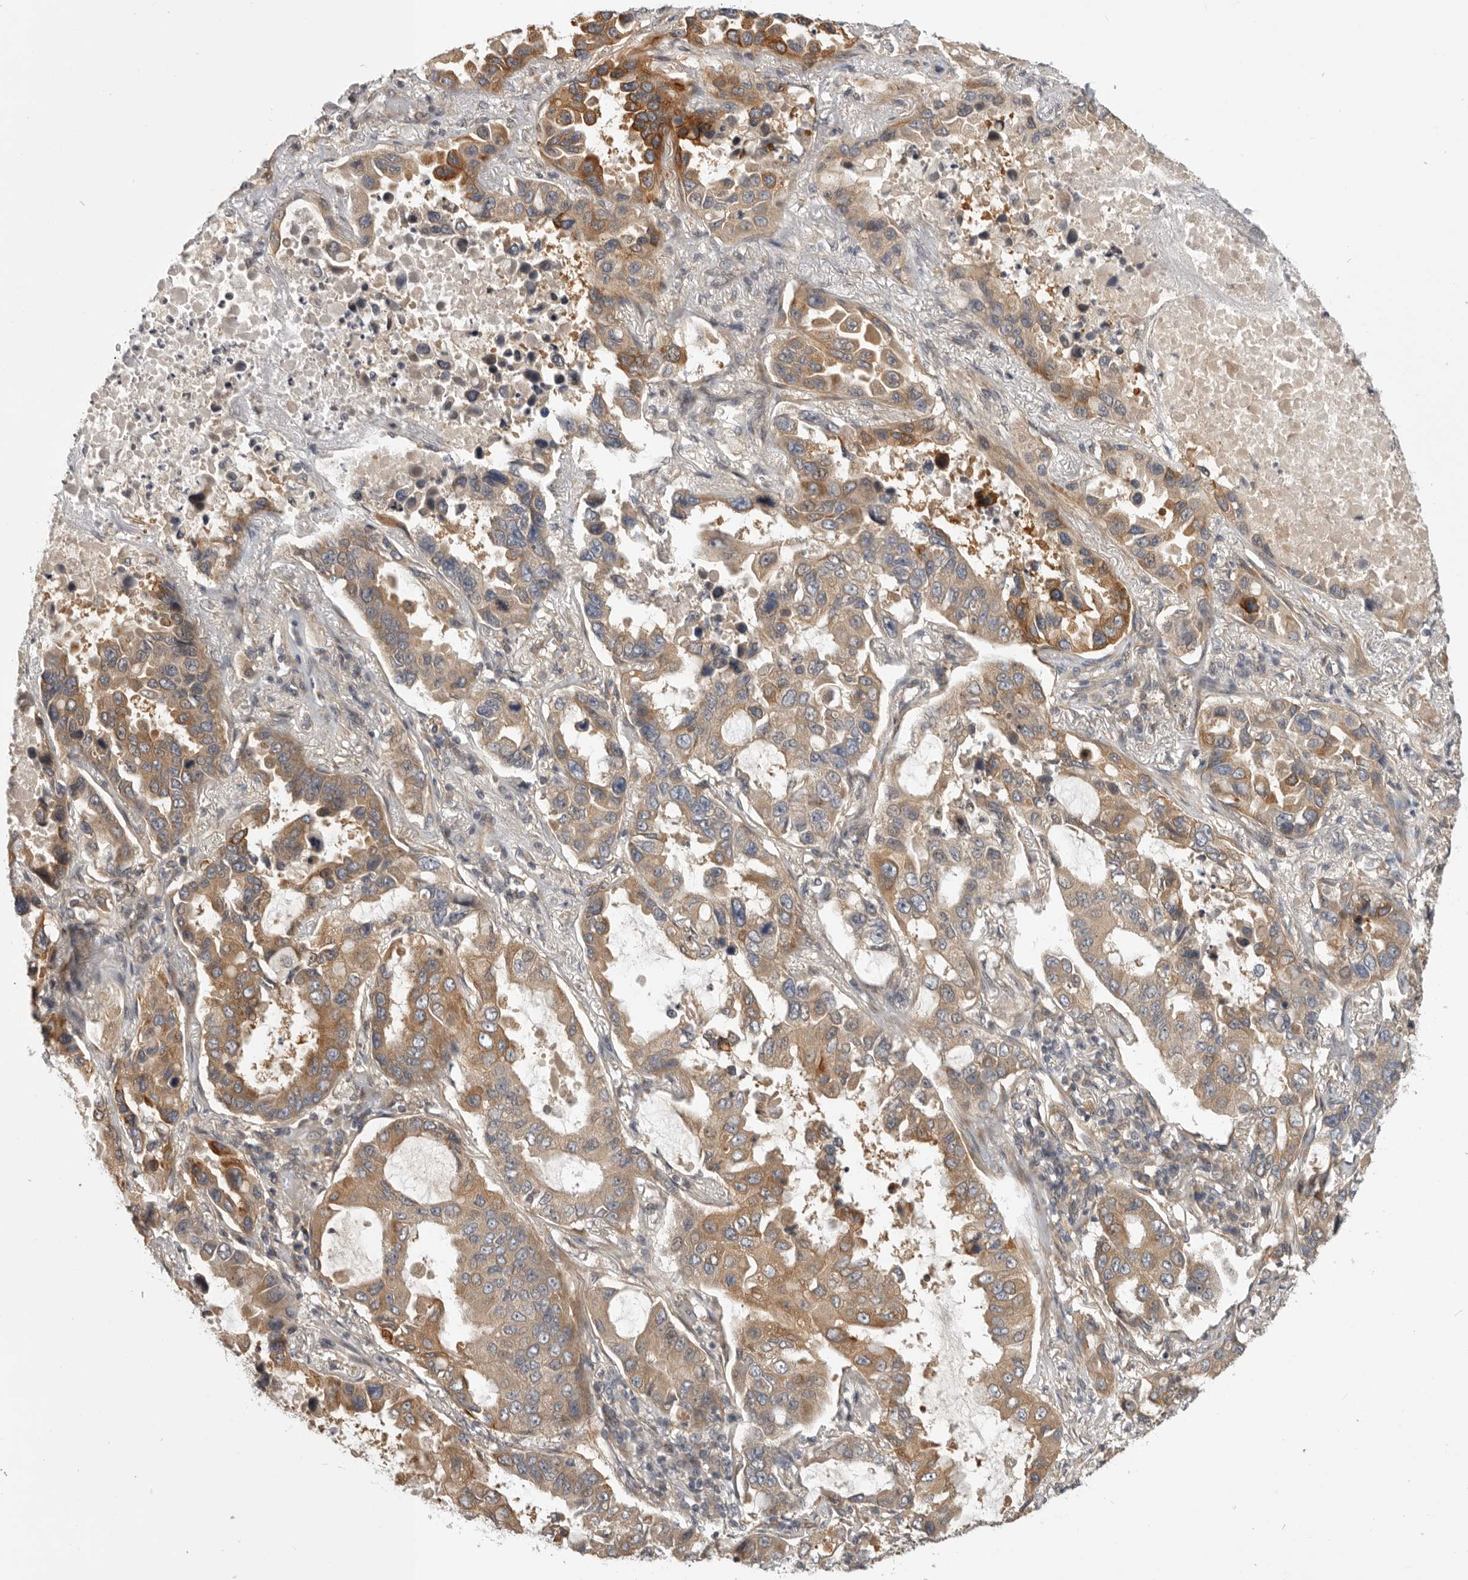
{"staining": {"intensity": "moderate", "quantity": "25%-75%", "location": "cytoplasmic/membranous"}, "tissue": "lung cancer", "cell_type": "Tumor cells", "image_type": "cancer", "snomed": [{"axis": "morphology", "description": "Adenocarcinoma, NOS"}, {"axis": "topography", "description": "Lung"}], "caption": "This is an image of immunohistochemistry staining of lung cancer (adenocarcinoma), which shows moderate expression in the cytoplasmic/membranous of tumor cells.", "gene": "CUEDC1", "patient": {"sex": "male", "age": 64}}